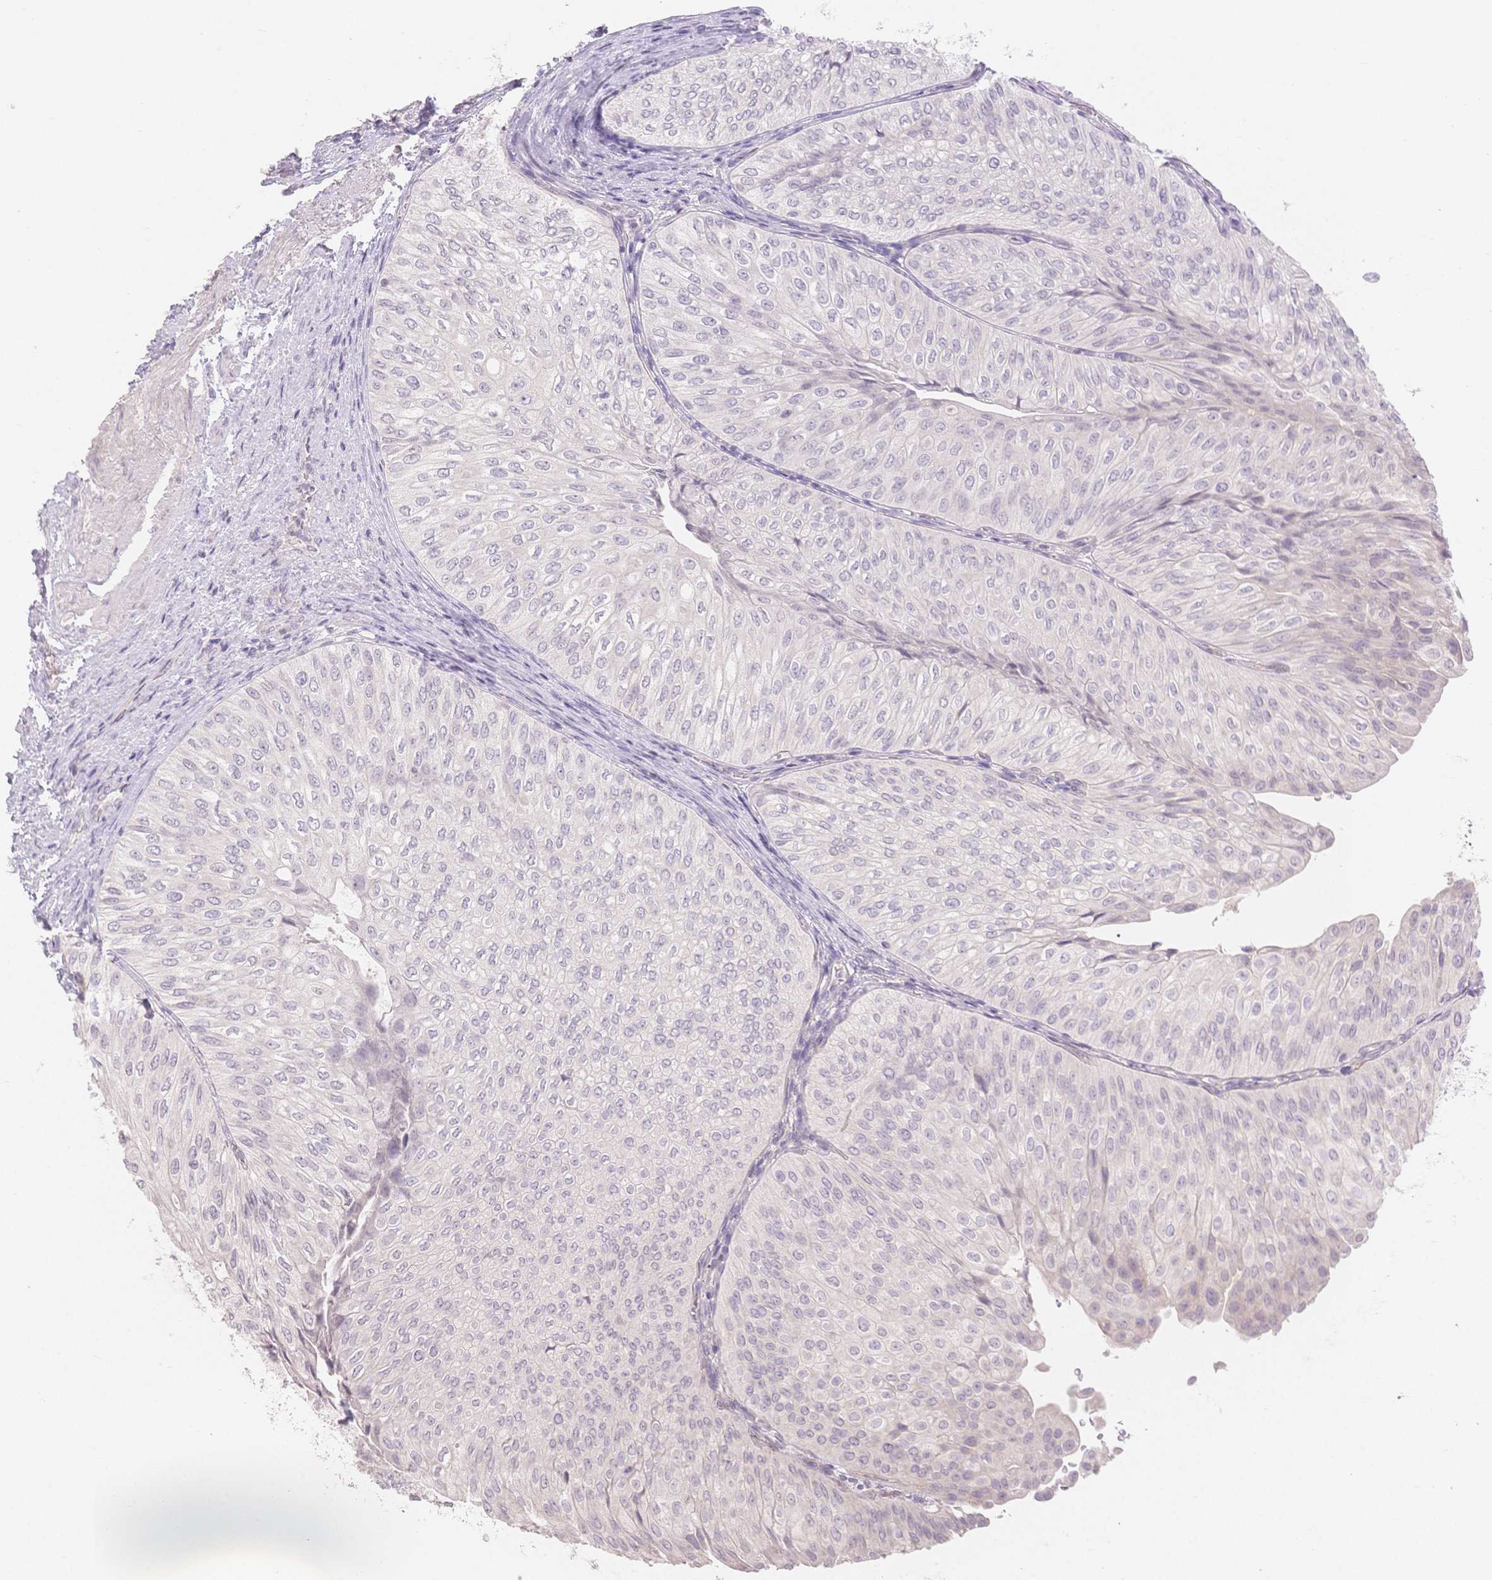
{"staining": {"intensity": "negative", "quantity": "none", "location": "none"}, "tissue": "urothelial cancer", "cell_type": "Tumor cells", "image_type": "cancer", "snomed": [{"axis": "morphology", "description": "Urothelial carcinoma, NOS"}, {"axis": "topography", "description": "Urinary bladder"}], "caption": "Micrograph shows no protein positivity in tumor cells of urothelial cancer tissue. (IHC, brightfield microscopy, high magnification).", "gene": "SUV39H2", "patient": {"sex": "male", "age": 62}}